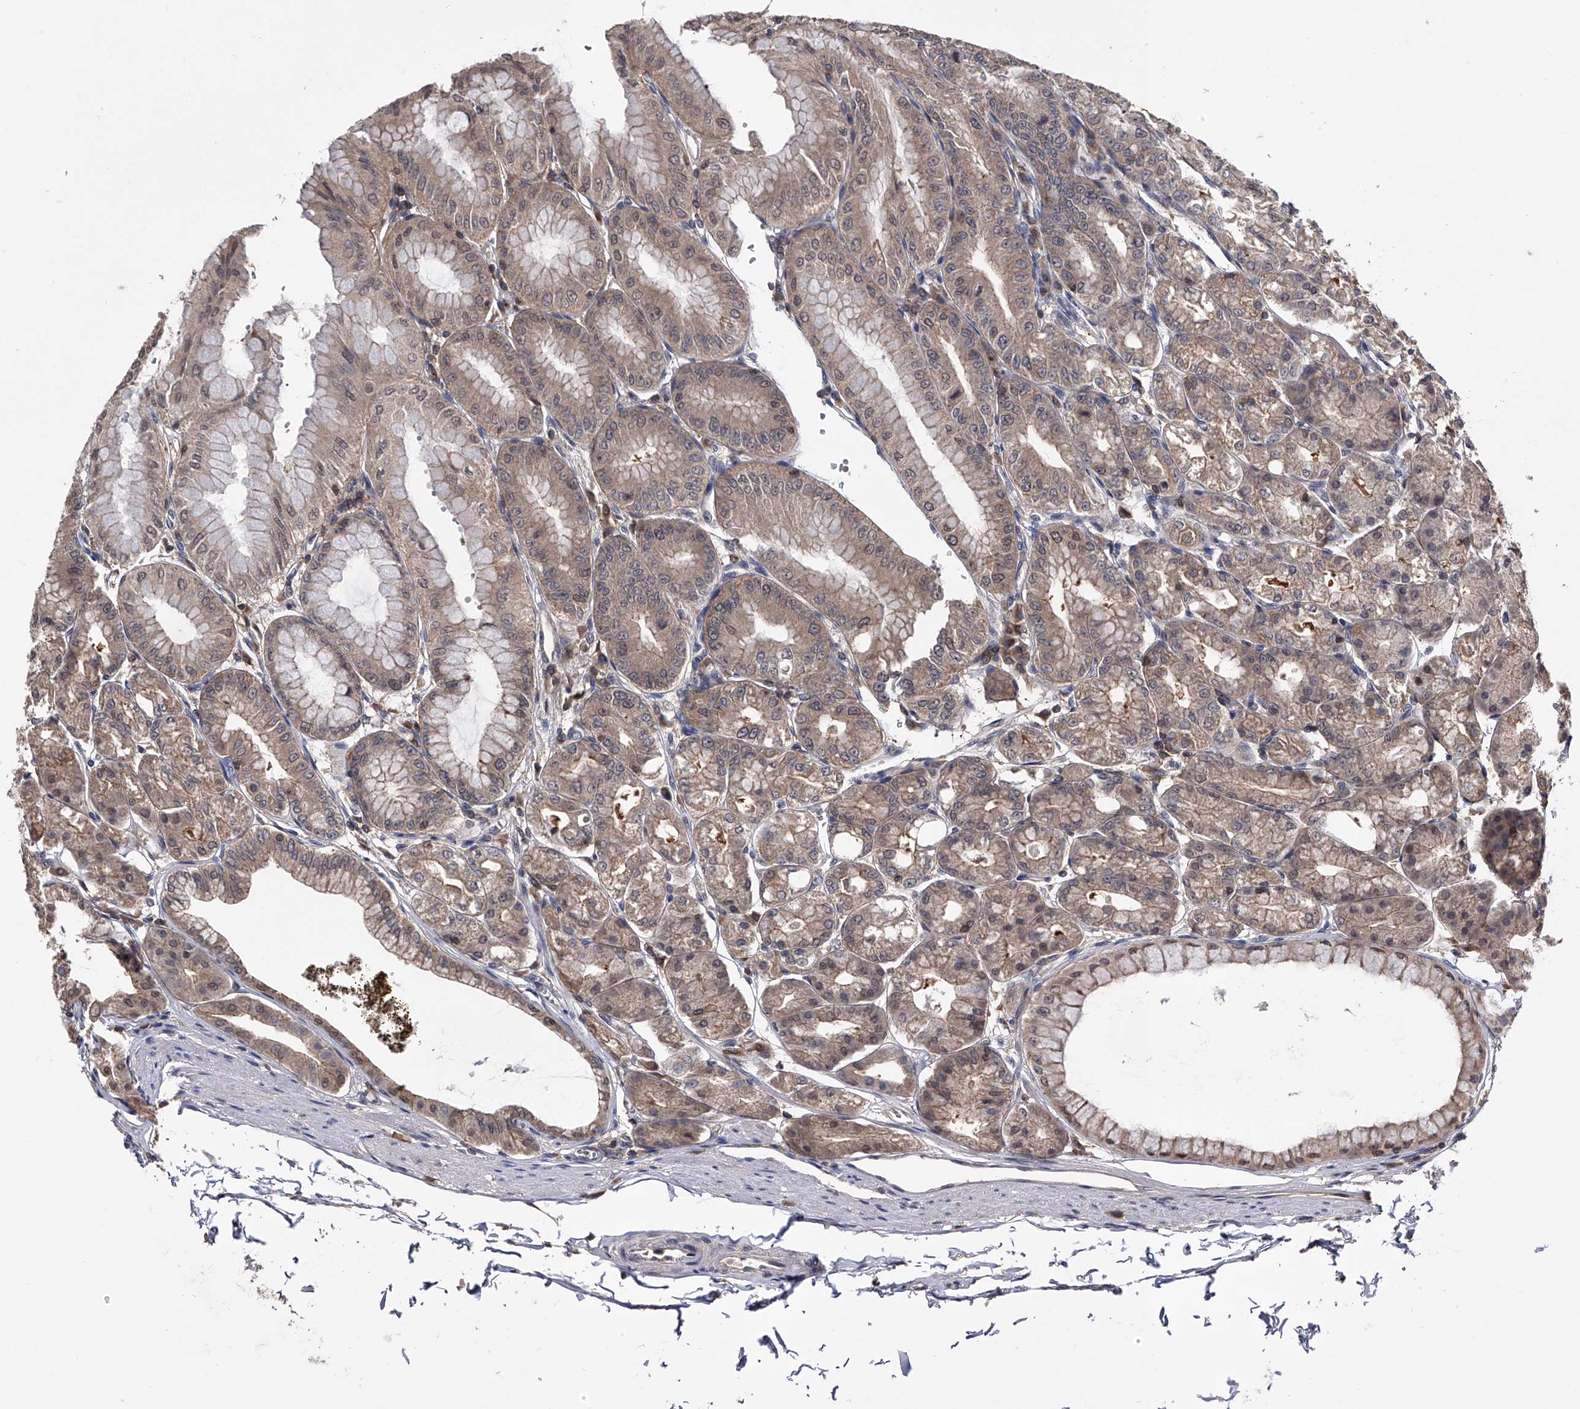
{"staining": {"intensity": "moderate", "quantity": ">75%", "location": "cytoplasmic/membranous"}, "tissue": "stomach", "cell_type": "Glandular cells", "image_type": "normal", "snomed": [{"axis": "morphology", "description": "Normal tissue, NOS"}, {"axis": "topography", "description": "Stomach, lower"}], "caption": "Immunohistochemistry (DAB (3,3'-diaminobenzidine)) staining of unremarkable human stomach reveals moderate cytoplasmic/membranous protein positivity in about >75% of glandular cells.", "gene": "PAN3", "patient": {"sex": "male", "age": 71}}